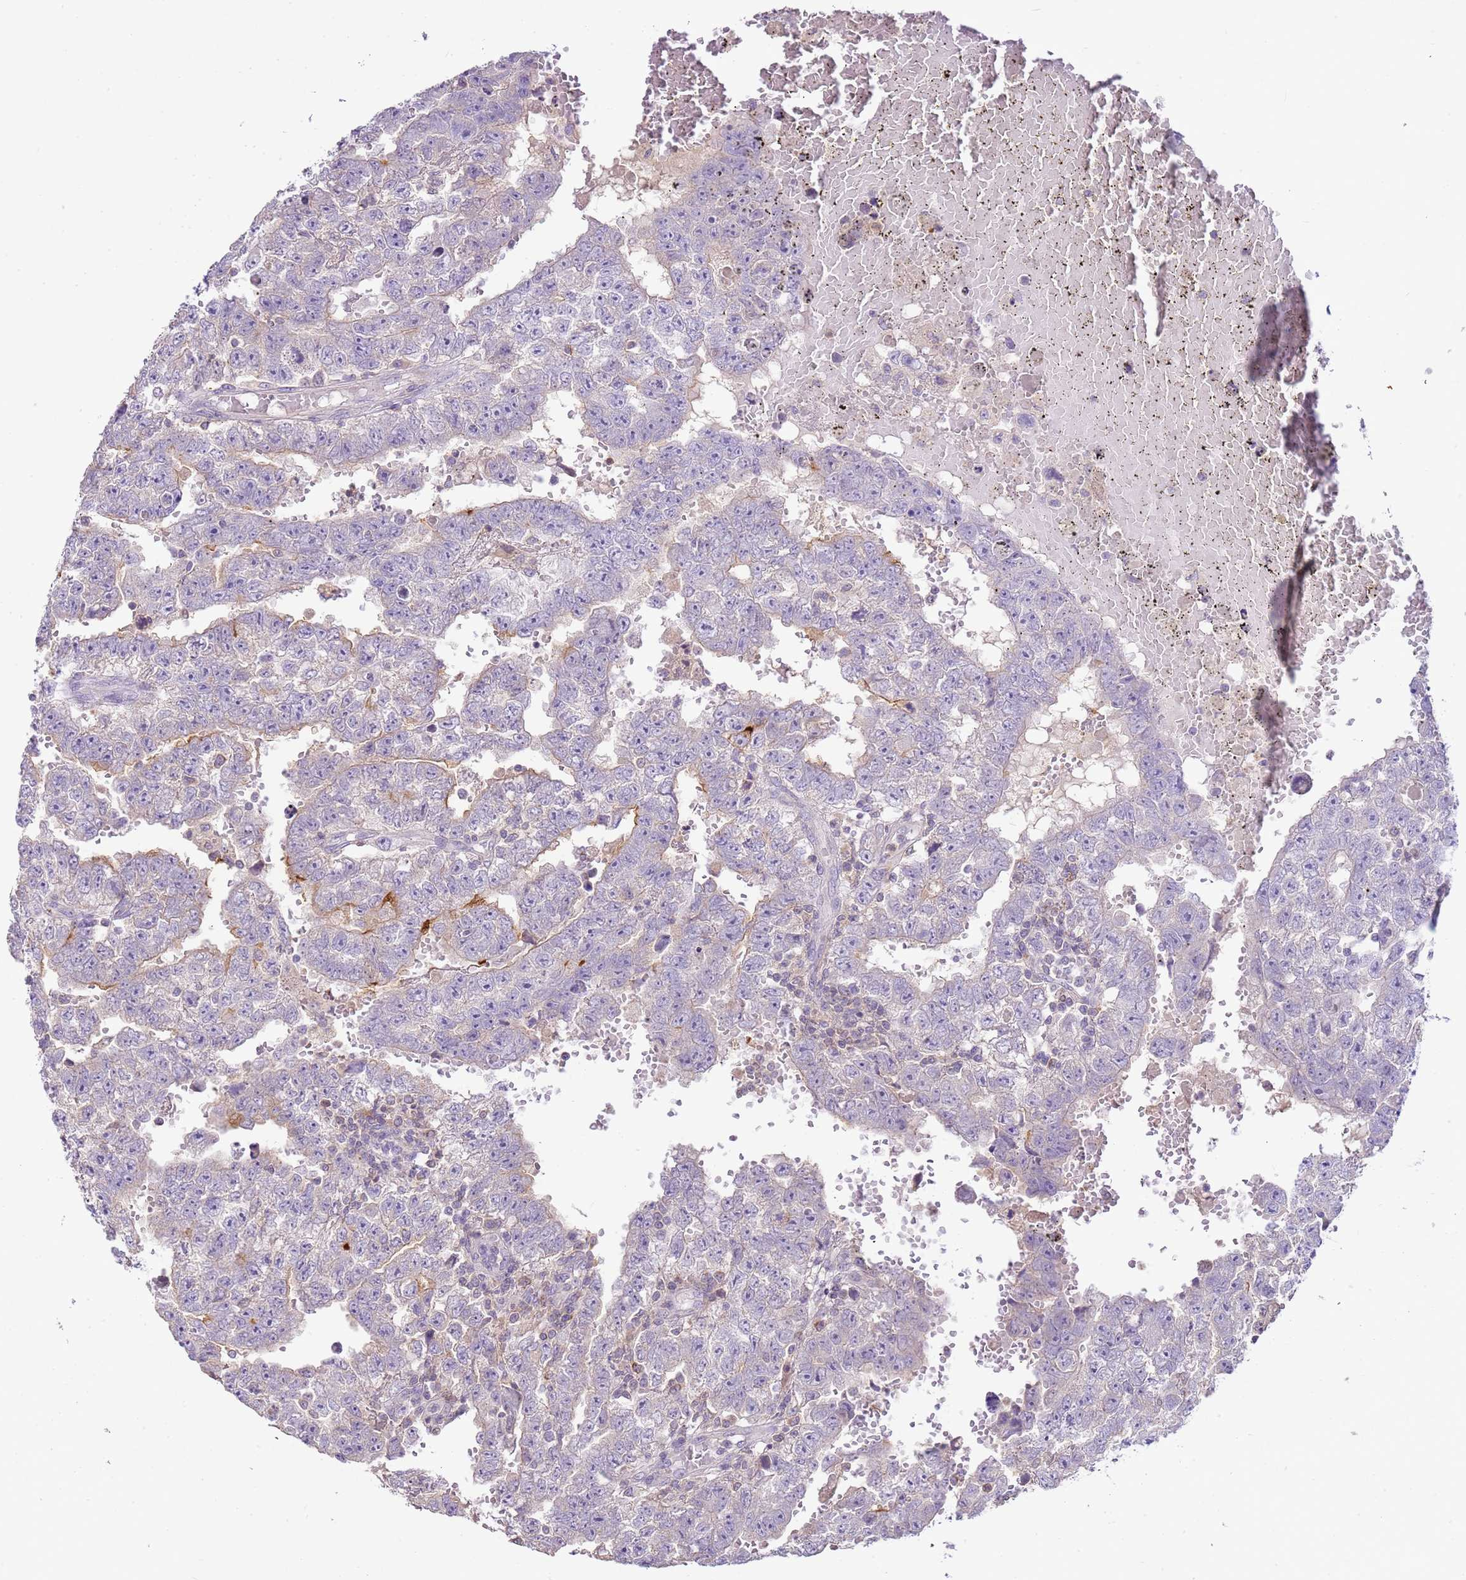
{"staining": {"intensity": "negative", "quantity": "none", "location": "none"}, "tissue": "testis cancer", "cell_type": "Tumor cells", "image_type": "cancer", "snomed": [{"axis": "morphology", "description": "Carcinoma, Embryonal, NOS"}, {"axis": "topography", "description": "Testis"}], "caption": "Tumor cells are negative for brown protein staining in testis cancer.", "gene": "IL2RG", "patient": {"sex": "male", "age": 25}}